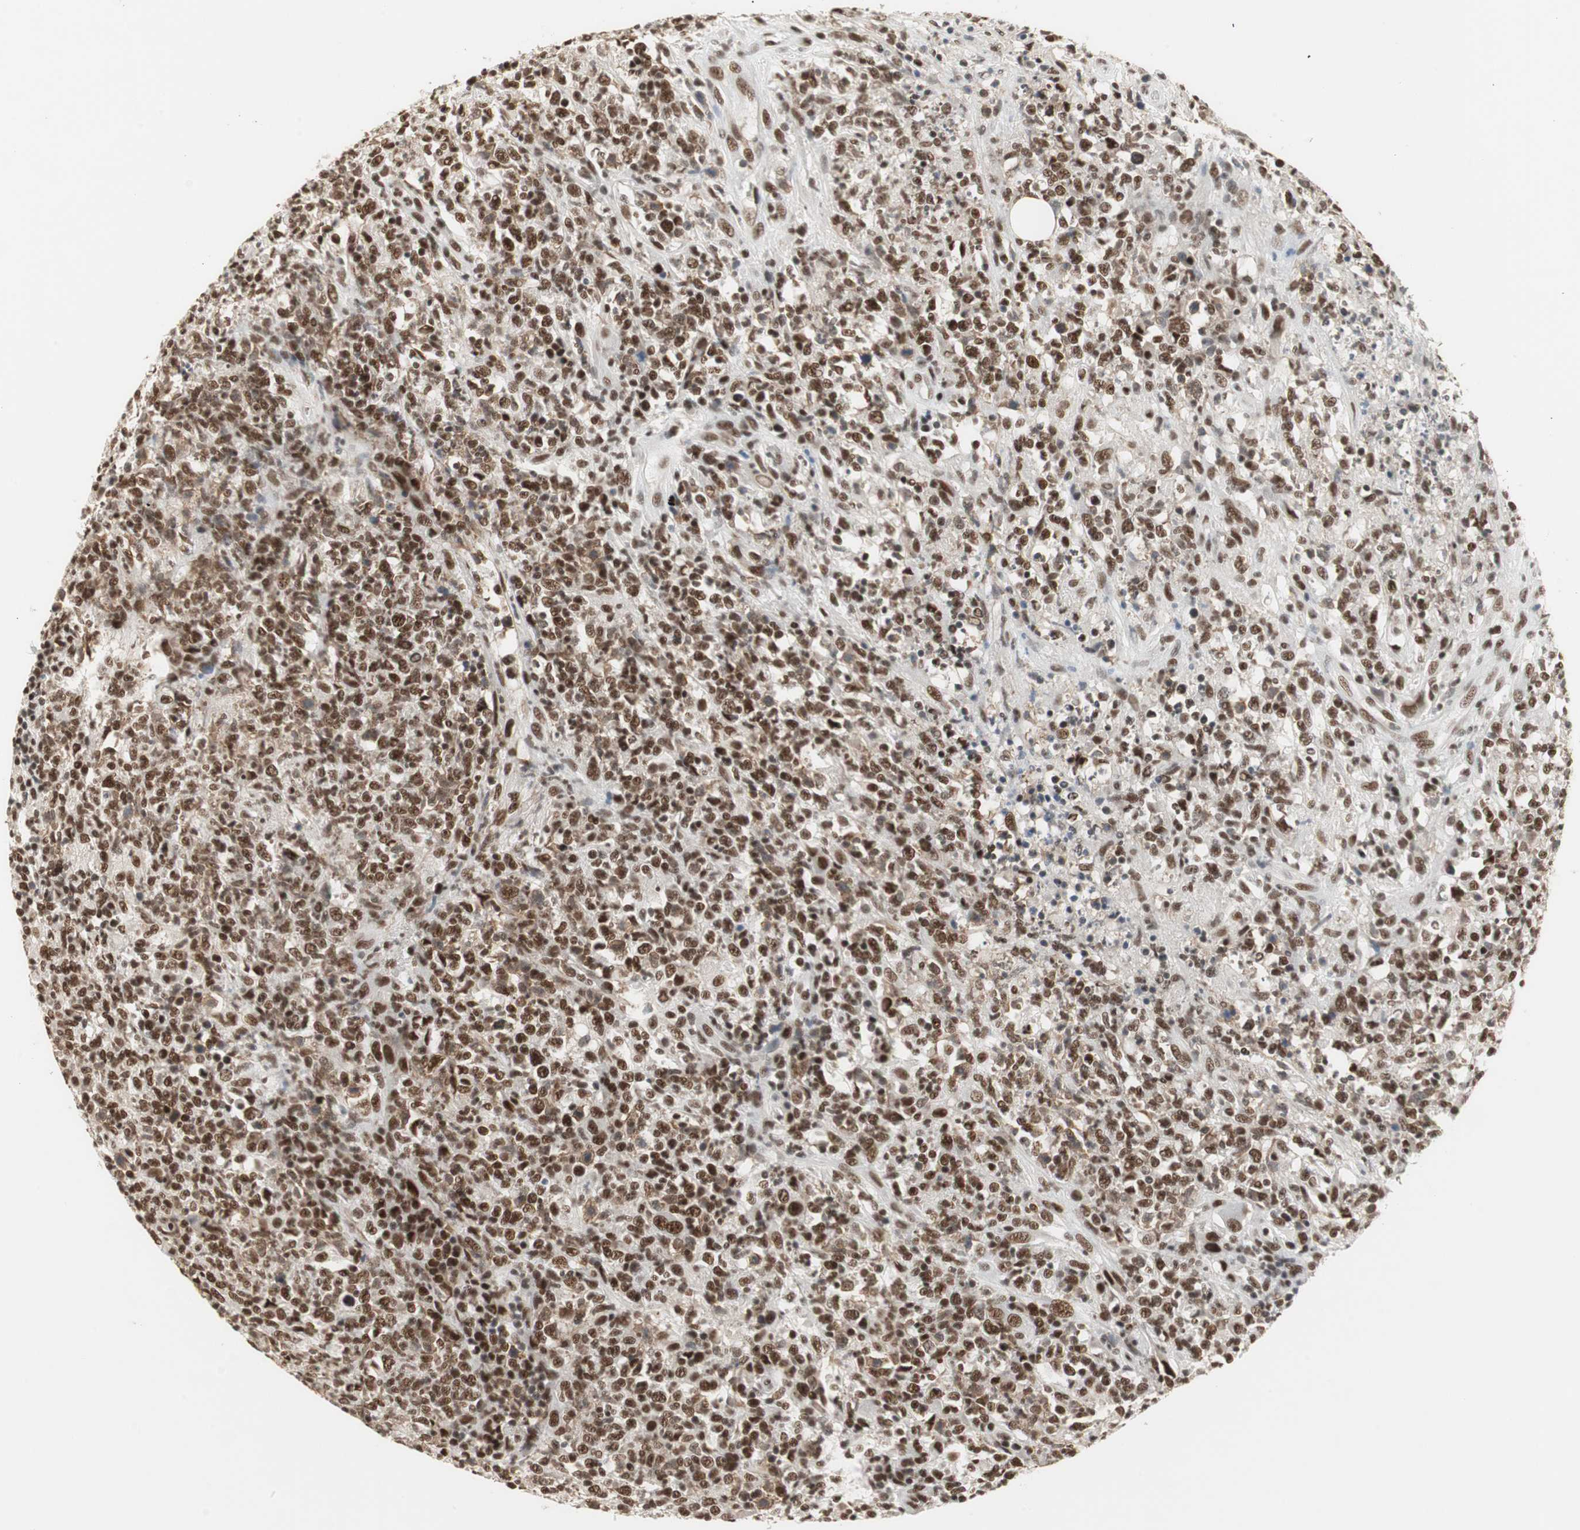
{"staining": {"intensity": "strong", "quantity": ">75%", "location": "nuclear"}, "tissue": "lymphoma", "cell_type": "Tumor cells", "image_type": "cancer", "snomed": [{"axis": "morphology", "description": "Malignant lymphoma, non-Hodgkin's type, High grade"}, {"axis": "topography", "description": "Lymph node"}], "caption": "Immunohistochemistry (IHC) image of neoplastic tissue: human high-grade malignant lymphoma, non-Hodgkin's type stained using immunohistochemistry reveals high levels of strong protein expression localized specifically in the nuclear of tumor cells, appearing as a nuclear brown color.", "gene": "RTF1", "patient": {"sex": "female", "age": 84}}